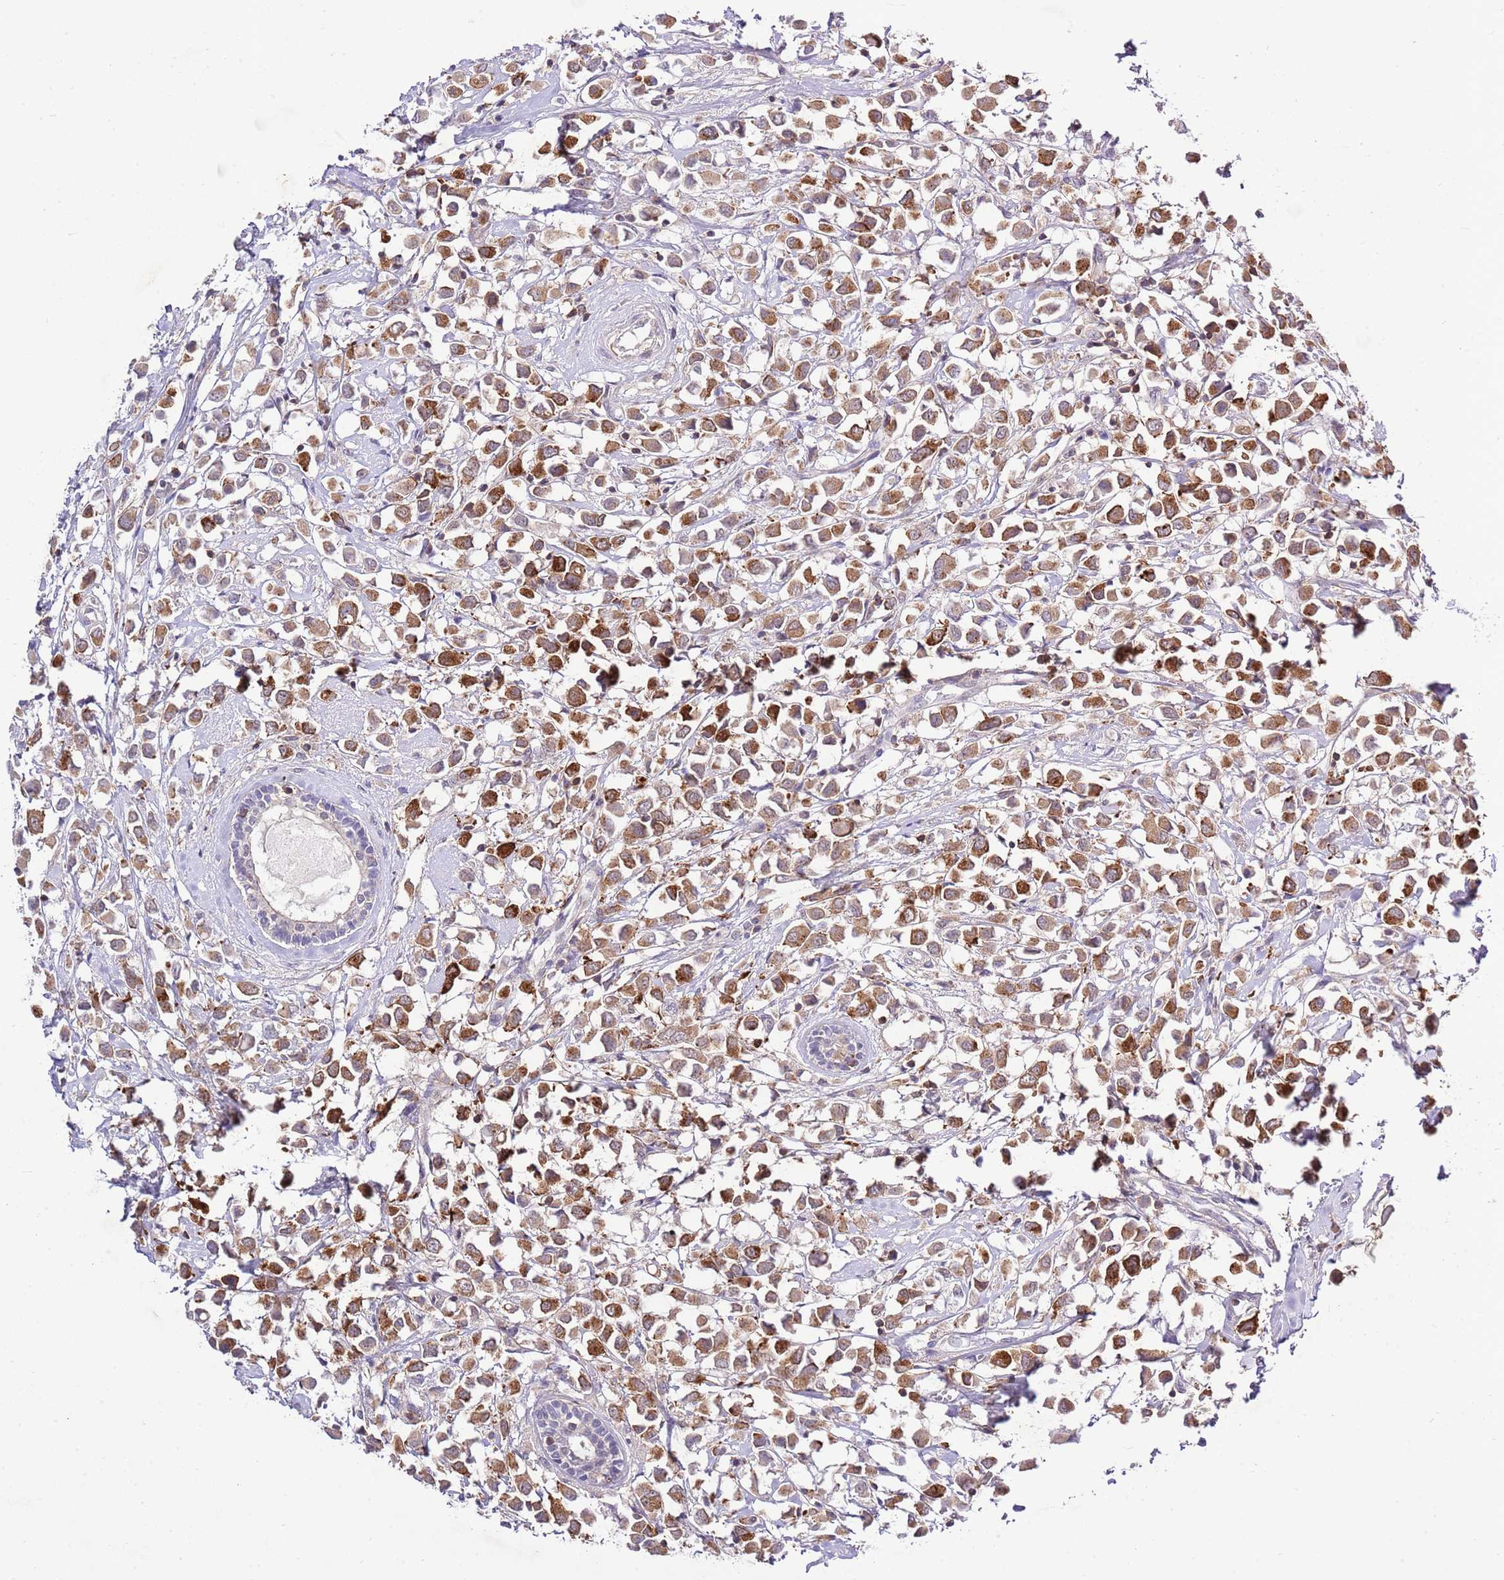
{"staining": {"intensity": "moderate", "quantity": ">75%", "location": "cytoplasmic/membranous"}, "tissue": "breast cancer", "cell_type": "Tumor cells", "image_type": "cancer", "snomed": [{"axis": "morphology", "description": "Duct carcinoma"}, {"axis": "topography", "description": "Breast"}], "caption": "Protein expression analysis of intraductal carcinoma (breast) shows moderate cytoplasmic/membranous staining in about >75% of tumor cells.", "gene": "EFHD1", "patient": {"sex": "female", "age": 61}}